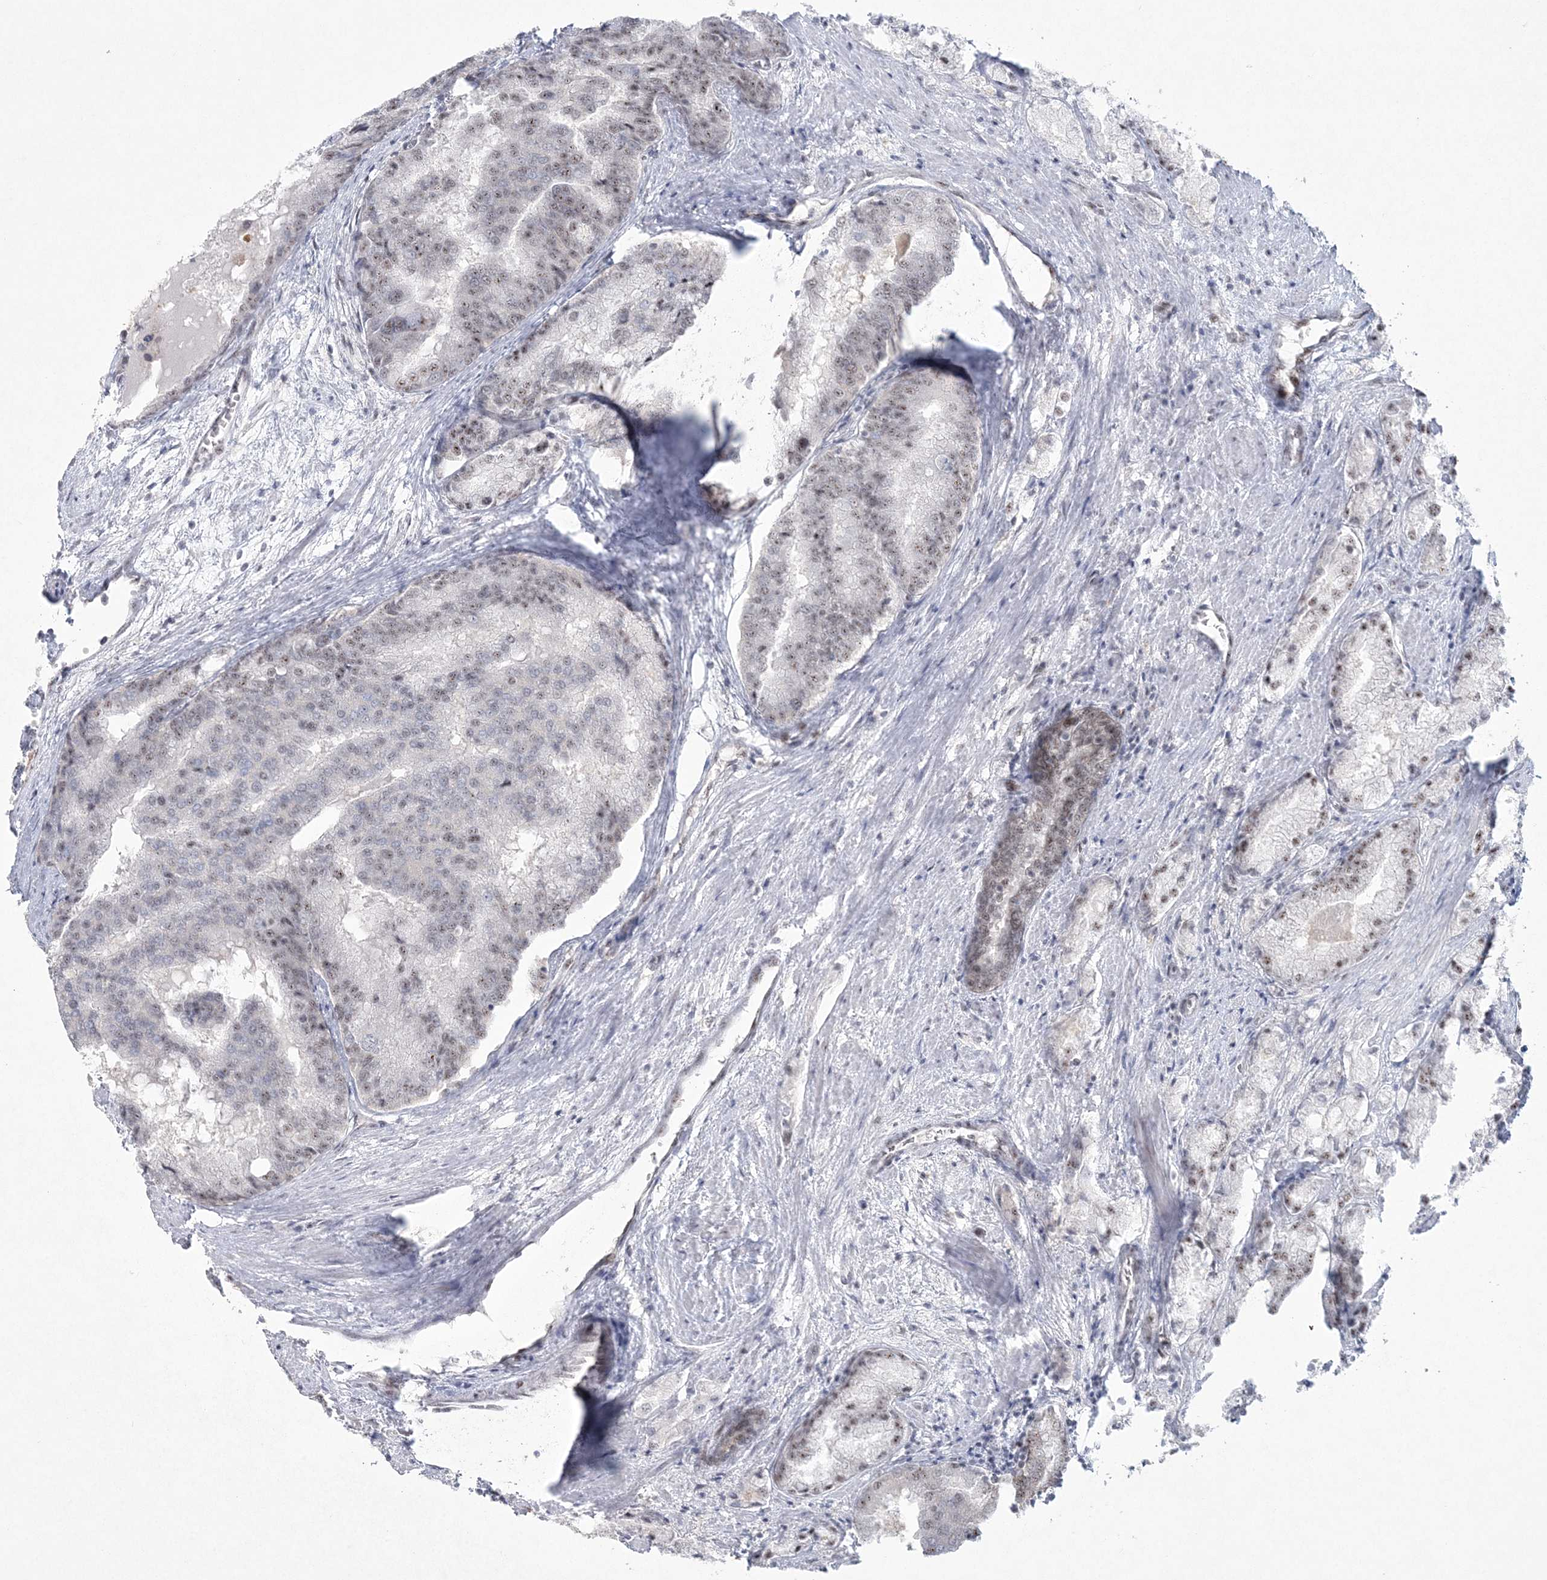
{"staining": {"intensity": "moderate", "quantity": "25%-75%", "location": "nuclear"}, "tissue": "prostate cancer", "cell_type": "Tumor cells", "image_type": "cancer", "snomed": [{"axis": "morphology", "description": "Adenocarcinoma, High grade"}, {"axis": "topography", "description": "Prostate"}], "caption": "DAB (3,3'-diaminobenzidine) immunohistochemical staining of prostate cancer demonstrates moderate nuclear protein staining in about 25%-75% of tumor cells.", "gene": "KDM6B", "patient": {"sex": "male", "age": 50}}